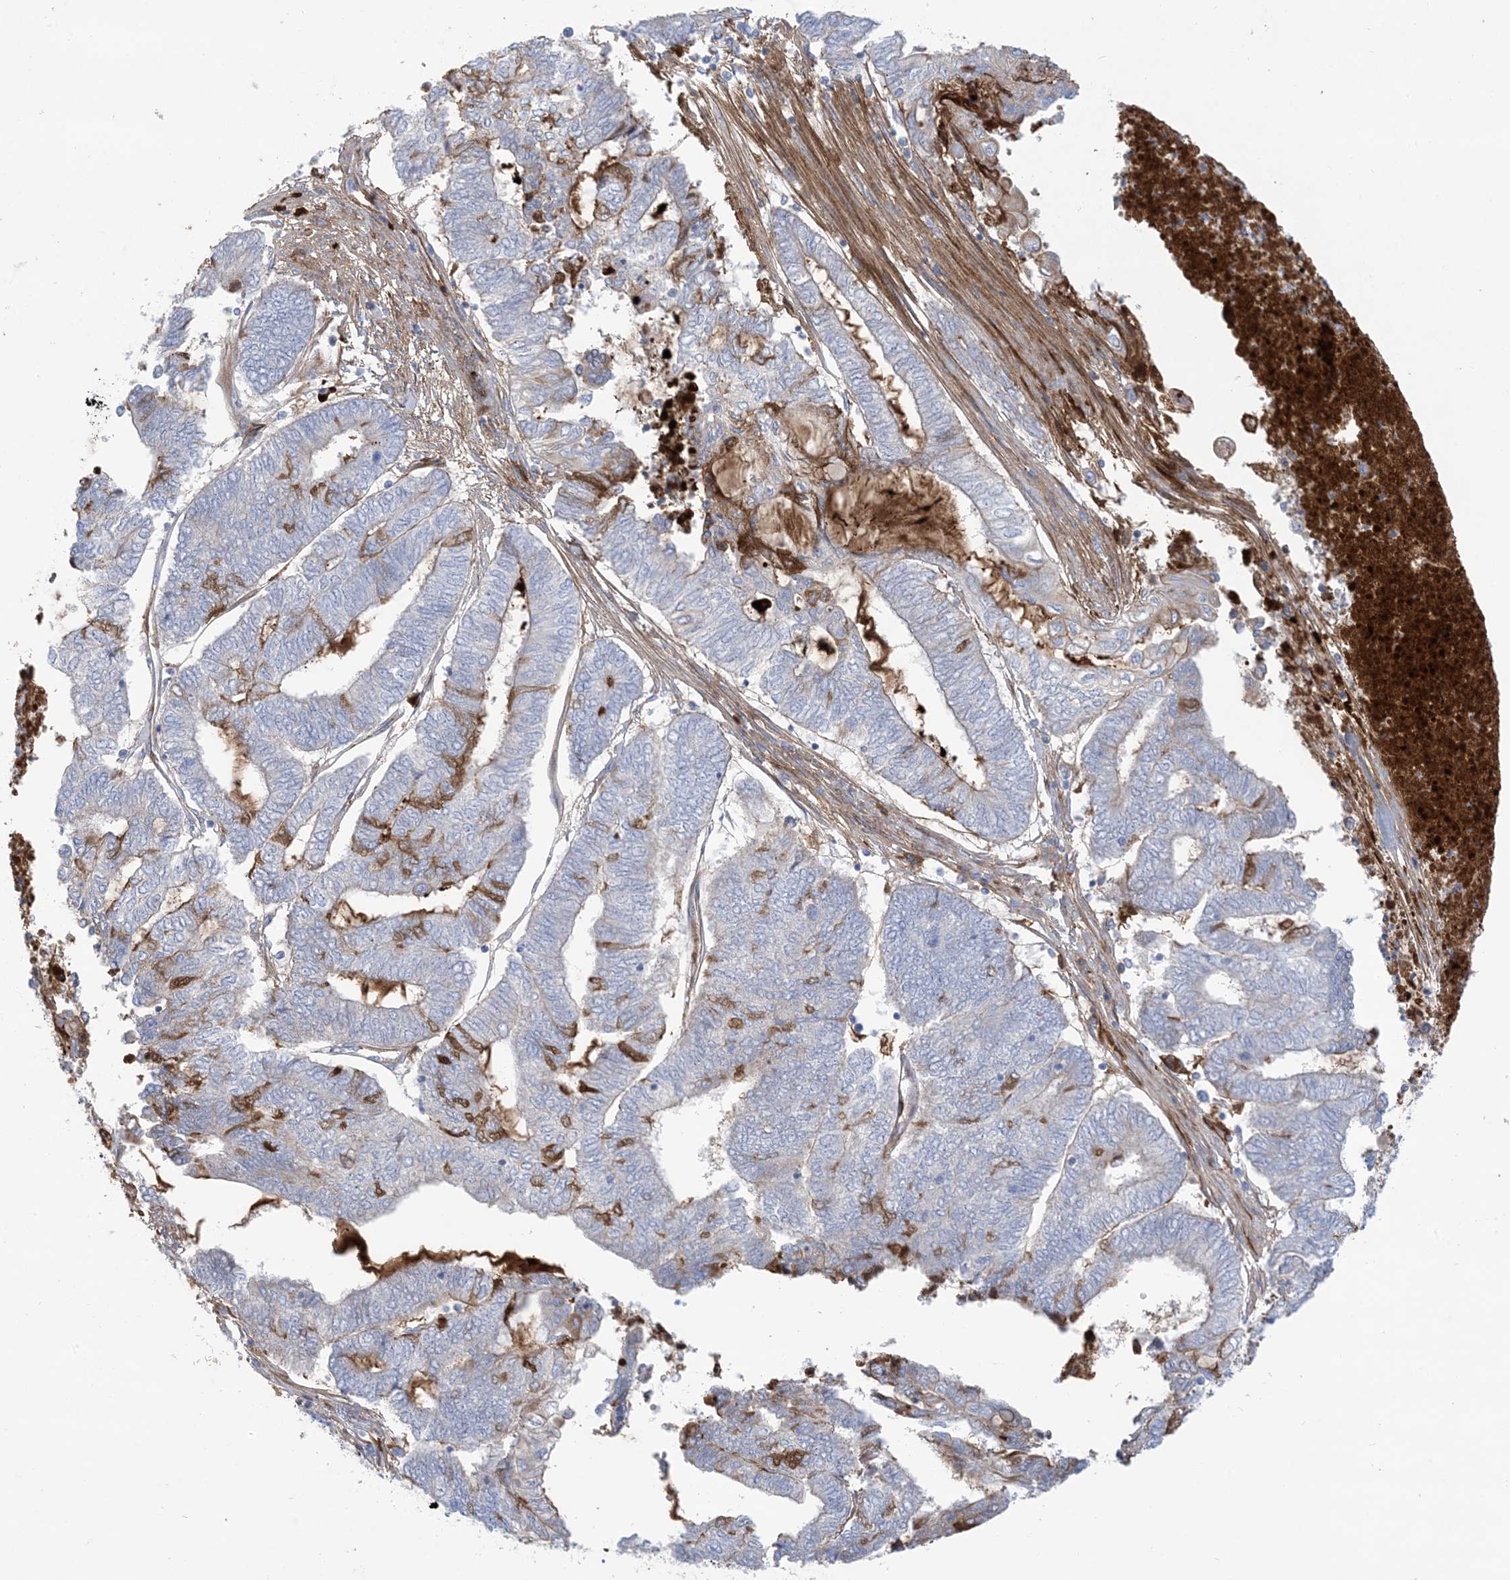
{"staining": {"intensity": "moderate", "quantity": "<25%", "location": "cytoplasmic/membranous"}, "tissue": "endometrial cancer", "cell_type": "Tumor cells", "image_type": "cancer", "snomed": [{"axis": "morphology", "description": "Adenocarcinoma, NOS"}, {"axis": "topography", "description": "Uterus"}, {"axis": "topography", "description": "Endometrium"}], "caption": "High-power microscopy captured an IHC micrograph of adenocarcinoma (endometrial), revealing moderate cytoplasmic/membranous staining in approximately <25% of tumor cells.", "gene": "ATP11C", "patient": {"sex": "female", "age": 70}}